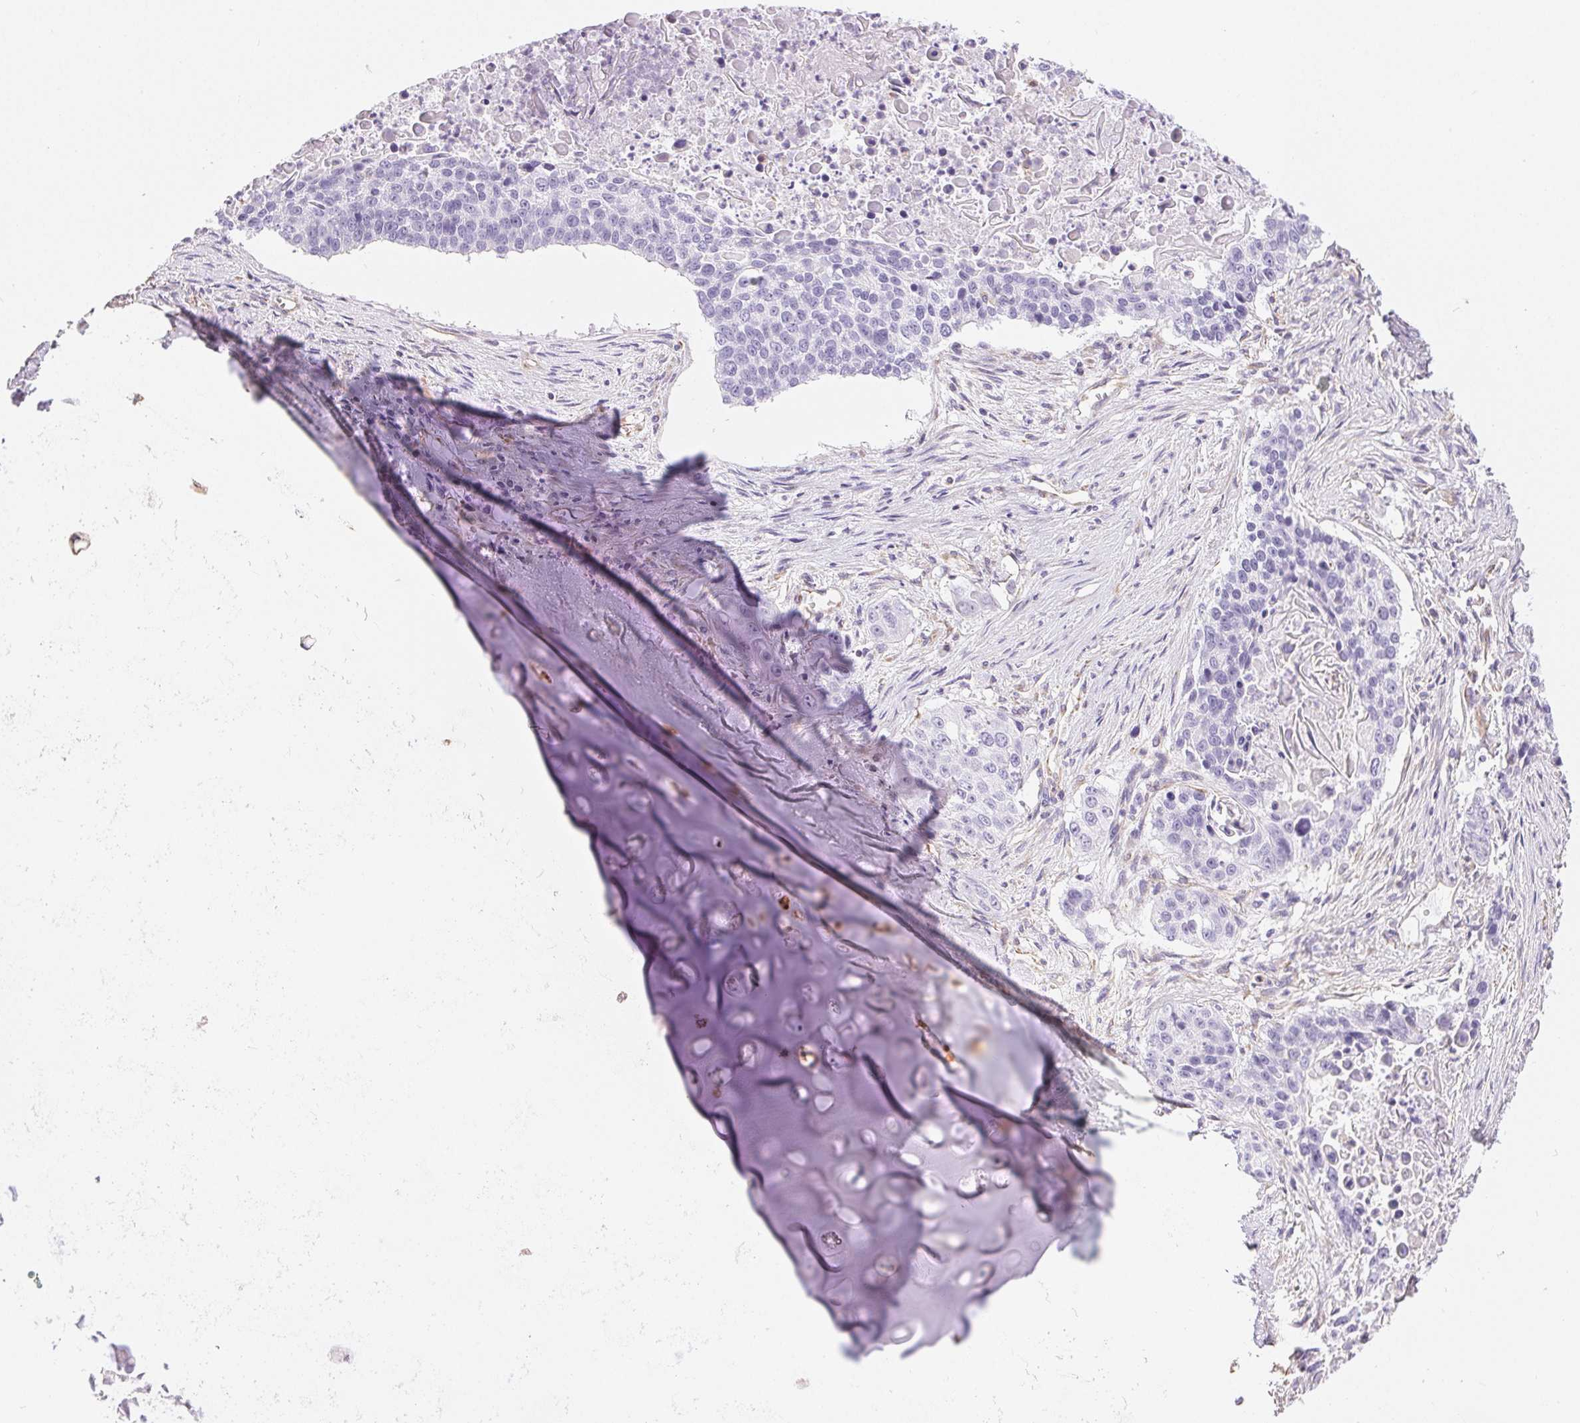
{"staining": {"intensity": "negative", "quantity": "none", "location": "none"}, "tissue": "lung cancer", "cell_type": "Tumor cells", "image_type": "cancer", "snomed": [{"axis": "morphology", "description": "Squamous cell carcinoma, NOS"}, {"axis": "morphology", "description": "Squamous cell carcinoma, metastatic, NOS"}, {"axis": "topography", "description": "Lung"}, {"axis": "topography", "description": "Pleura, NOS"}], "caption": "High power microscopy image of an immunohistochemistry (IHC) histopathology image of lung squamous cell carcinoma, revealing no significant positivity in tumor cells. The staining is performed using DAB (3,3'-diaminobenzidine) brown chromogen with nuclei counter-stained in using hematoxylin.", "gene": "GFAP", "patient": {"sex": "male", "age": 72}}